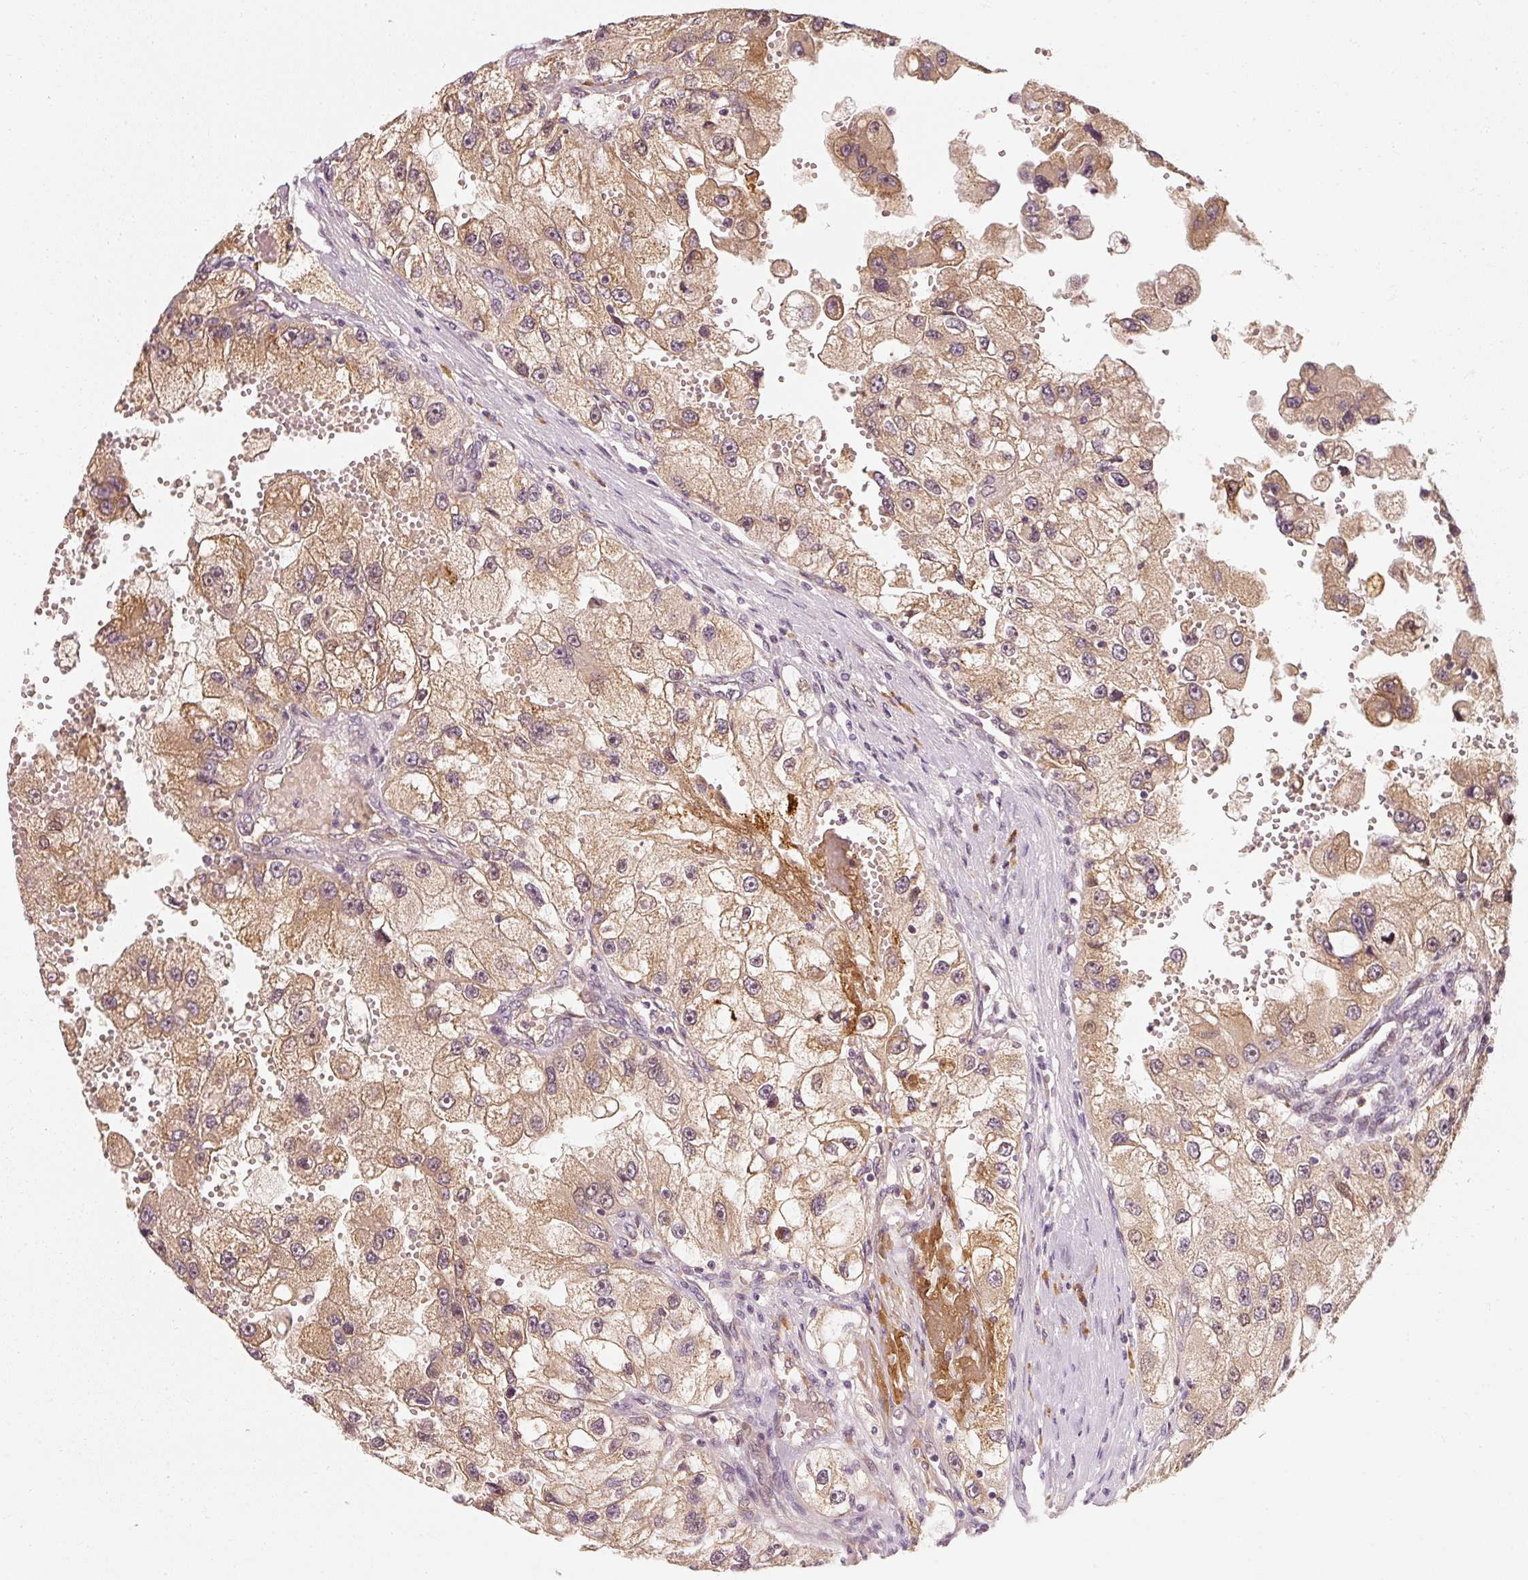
{"staining": {"intensity": "moderate", "quantity": ">75%", "location": "cytoplasmic/membranous"}, "tissue": "renal cancer", "cell_type": "Tumor cells", "image_type": "cancer", "snomed": [{"axis": "morphology", "description": "Adenocarcinoma, NOS"}, {"axis": "topography", "description": "Kidney"}], "caption": "DAB (3,3'-diaminobenzidine) immunohistochemical staining of adenocarcinoma (renal) displays moderate cytoplasmic/membranous protein expression in approximately >75% of tumor cells.", "gene": "EEF1A2", "patient": {"sex": "male", "age": 63}}